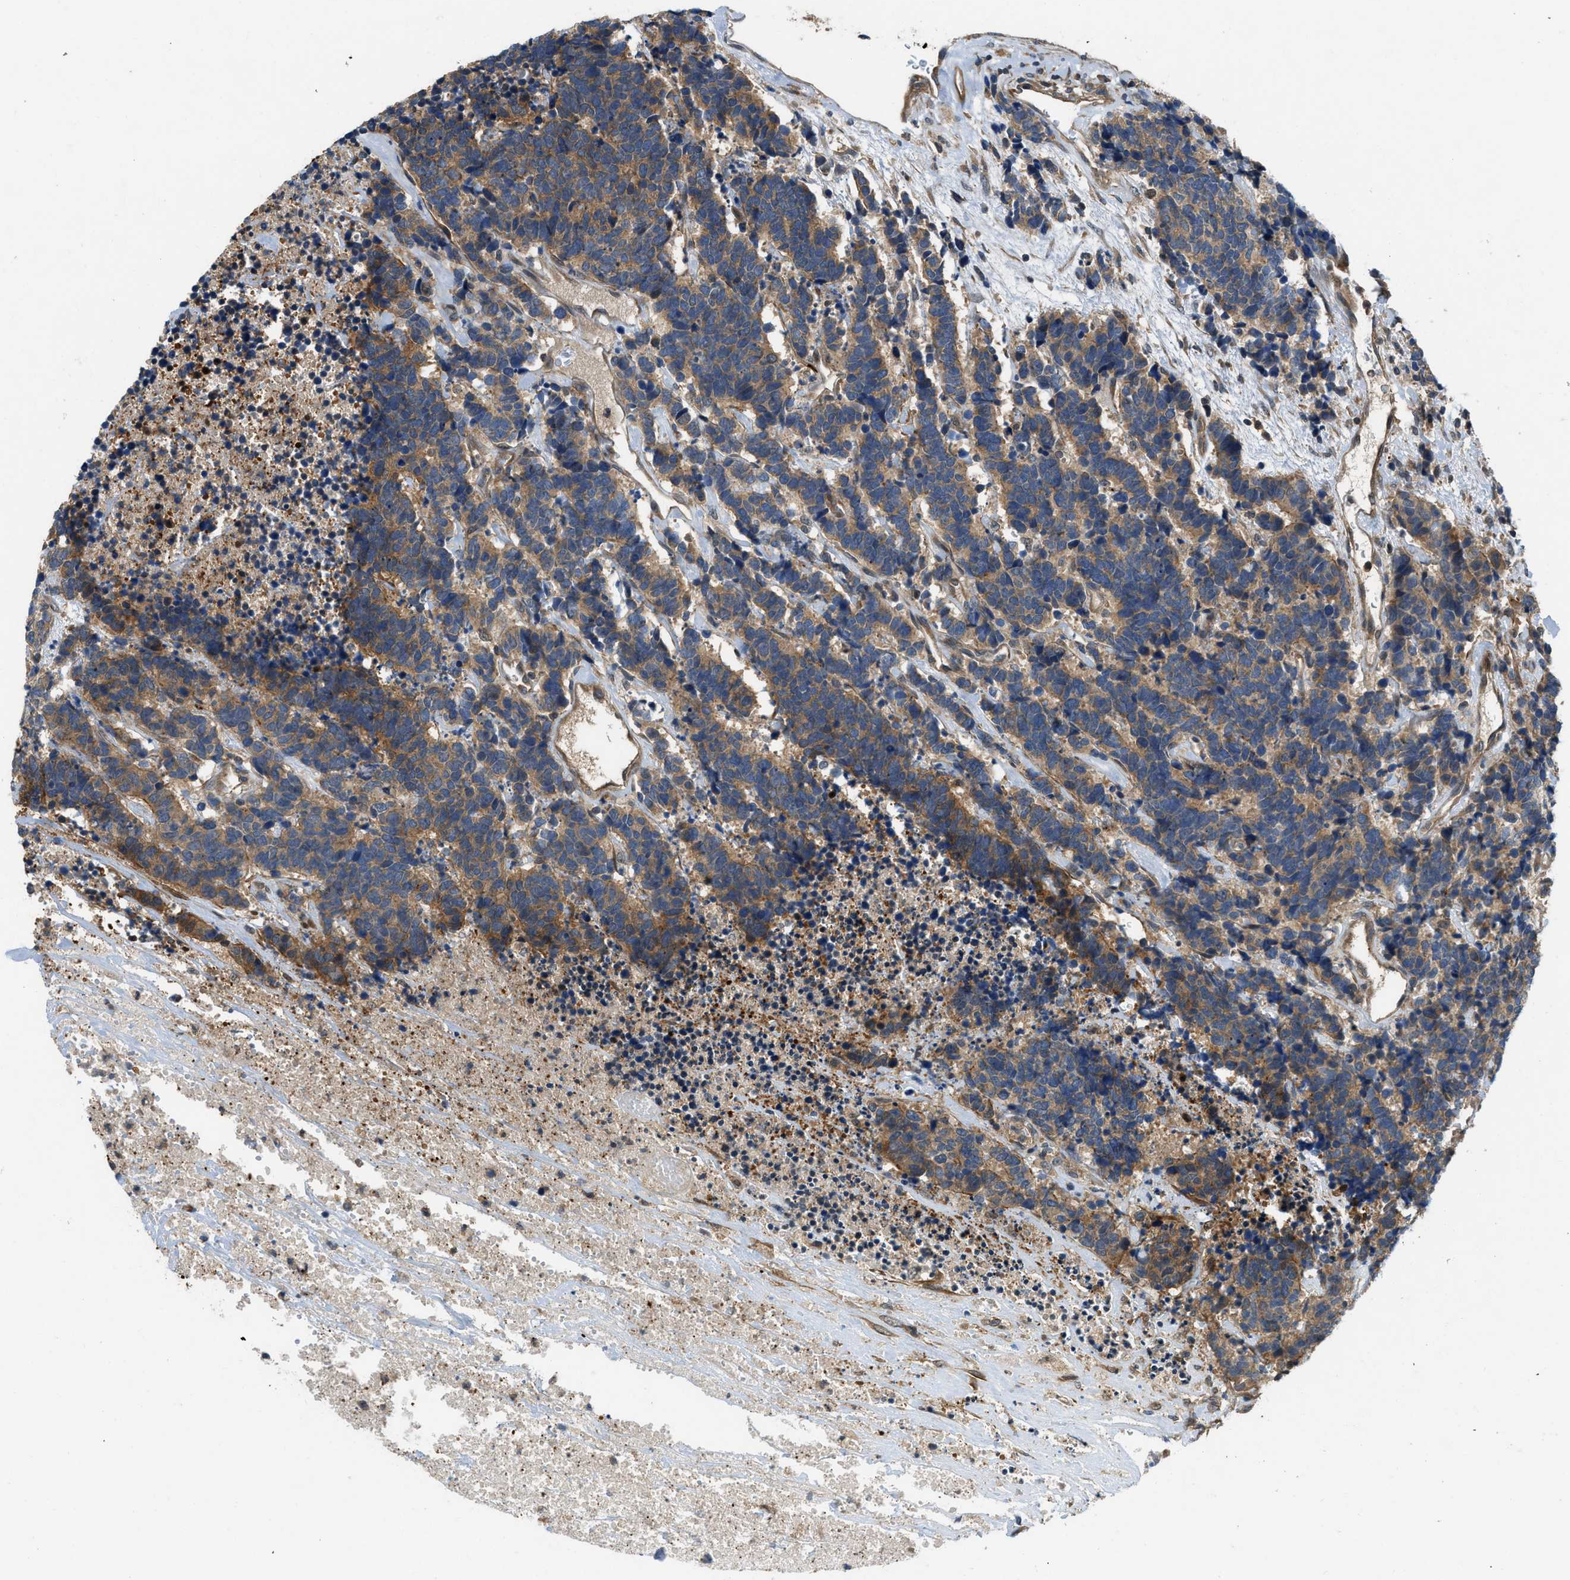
{"staining": {"intensity": "moderate", "quantity": ">75%", "location": "cytoplasmic/membranous"}, "tissue": "carcinoid", "cell_type": "Tumor cells", "image_type": "cancer", "snomed": [{"axis": "morphology", "description": "Carcinoma, NOS"}, {"axis": "morphology", "description": "Carcinoid, malignant, NOS"}, {"axis": "topography", "description": "Urinary bladder"}], "caption": "A micrograph of human carcinoid (malignant) stained for a protein shows moderate cytoplasmic/membranous brown staining in tumor cells.", "gene": "GPR31", "patient": {"sex": "male", "age": 57}}